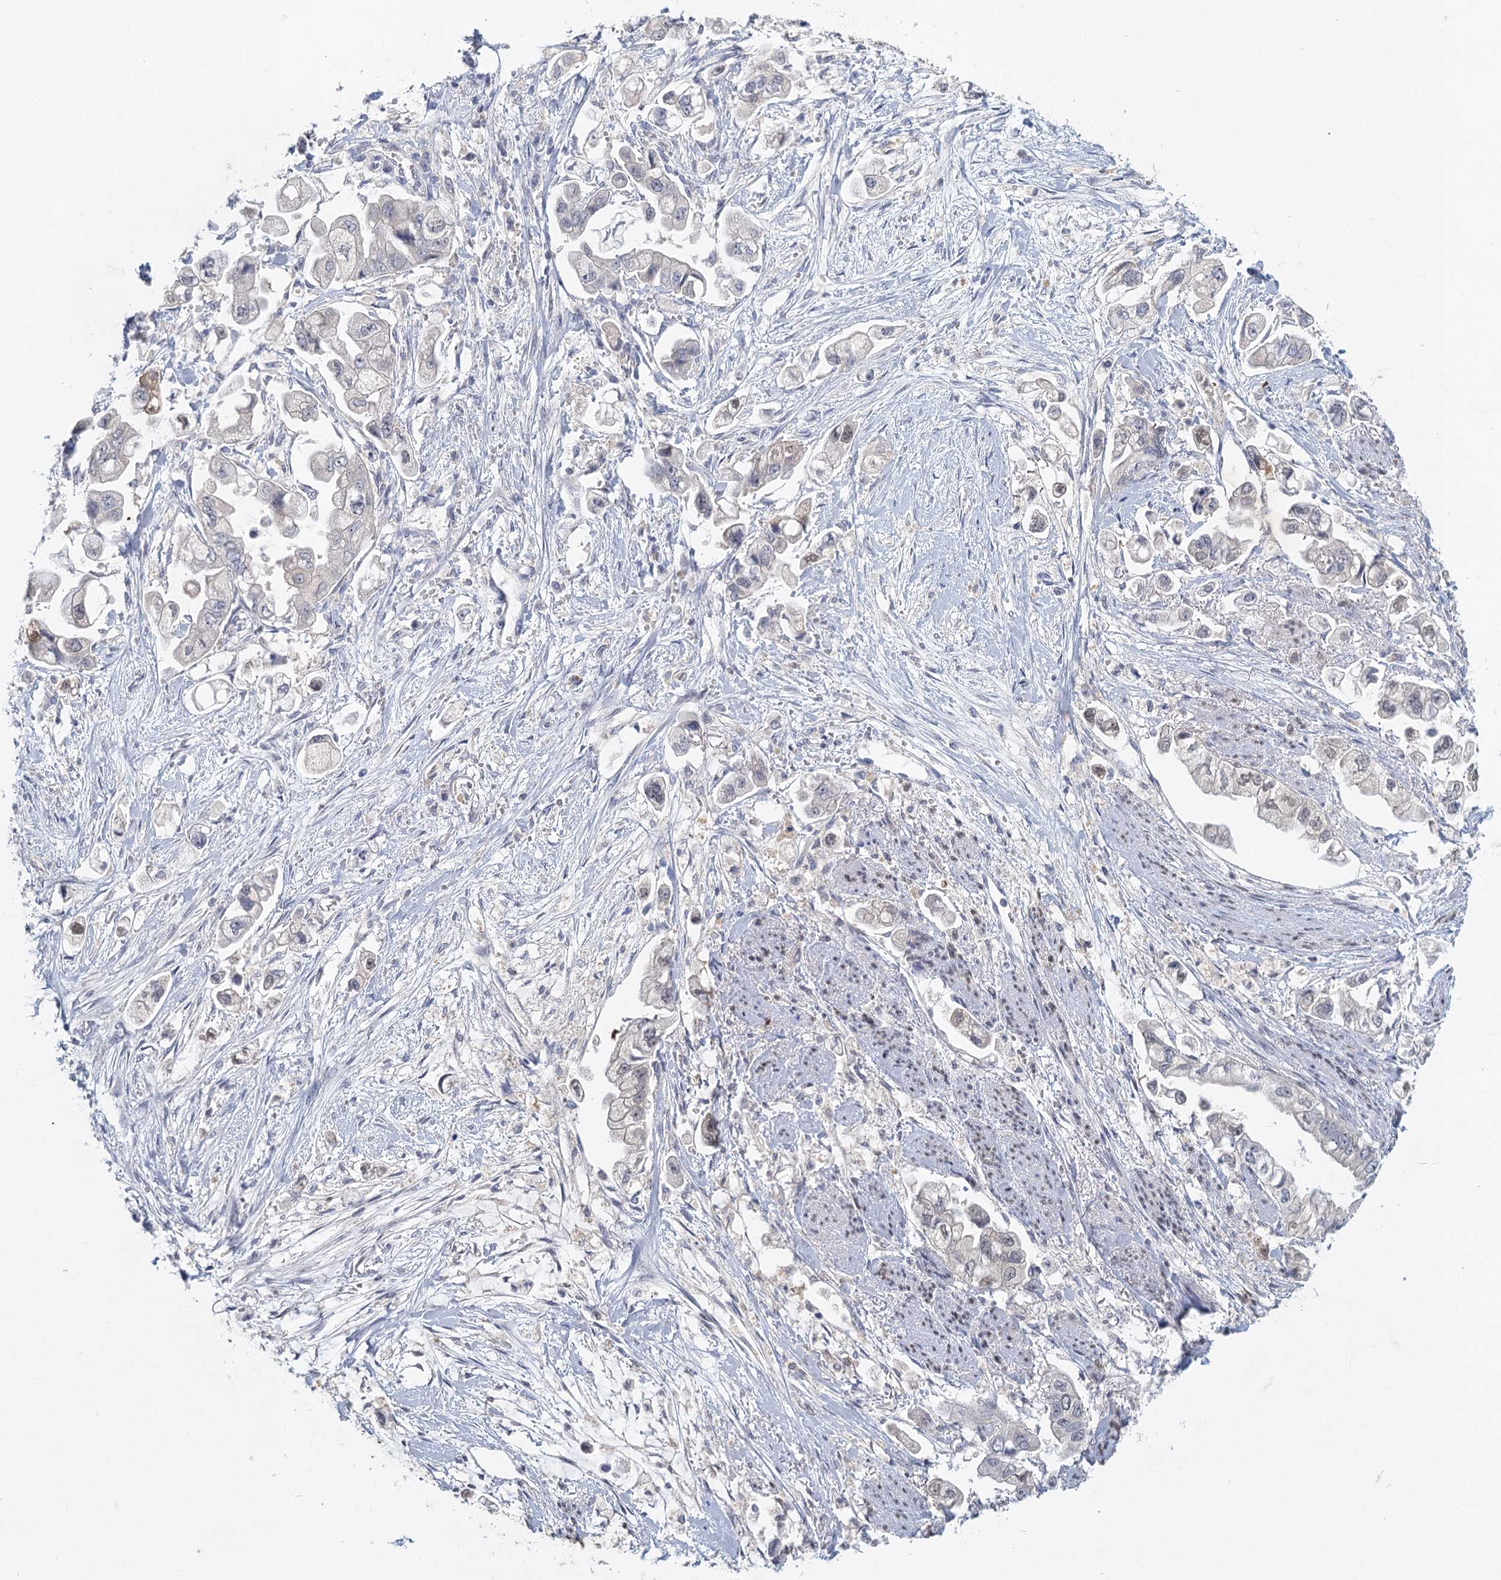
{"staining": {"intensity": "negative", "quantity": "none", "location": "none"}, "tissue": "stomach cancer", "cell_type": "Tumor cells", "image_type": "cancer", "snomed": [{"axis": "morphology", "description": "Adenocarcinoma, NOS"}, {"axis": "topography", "description": "Stomach"}], "caption": "IHC photomicrograph of neoplastic tissue: adenocarcinoma (stomach) stained with DAB reveals no significant protein staining in tumor cells. (Stains: DAB IHC with hematoxylin counter stain, Microscopy: brightfield microscopy at high magnification).", "gene": "MYO7B", "patient": {"sex": "male", "age": 62}}